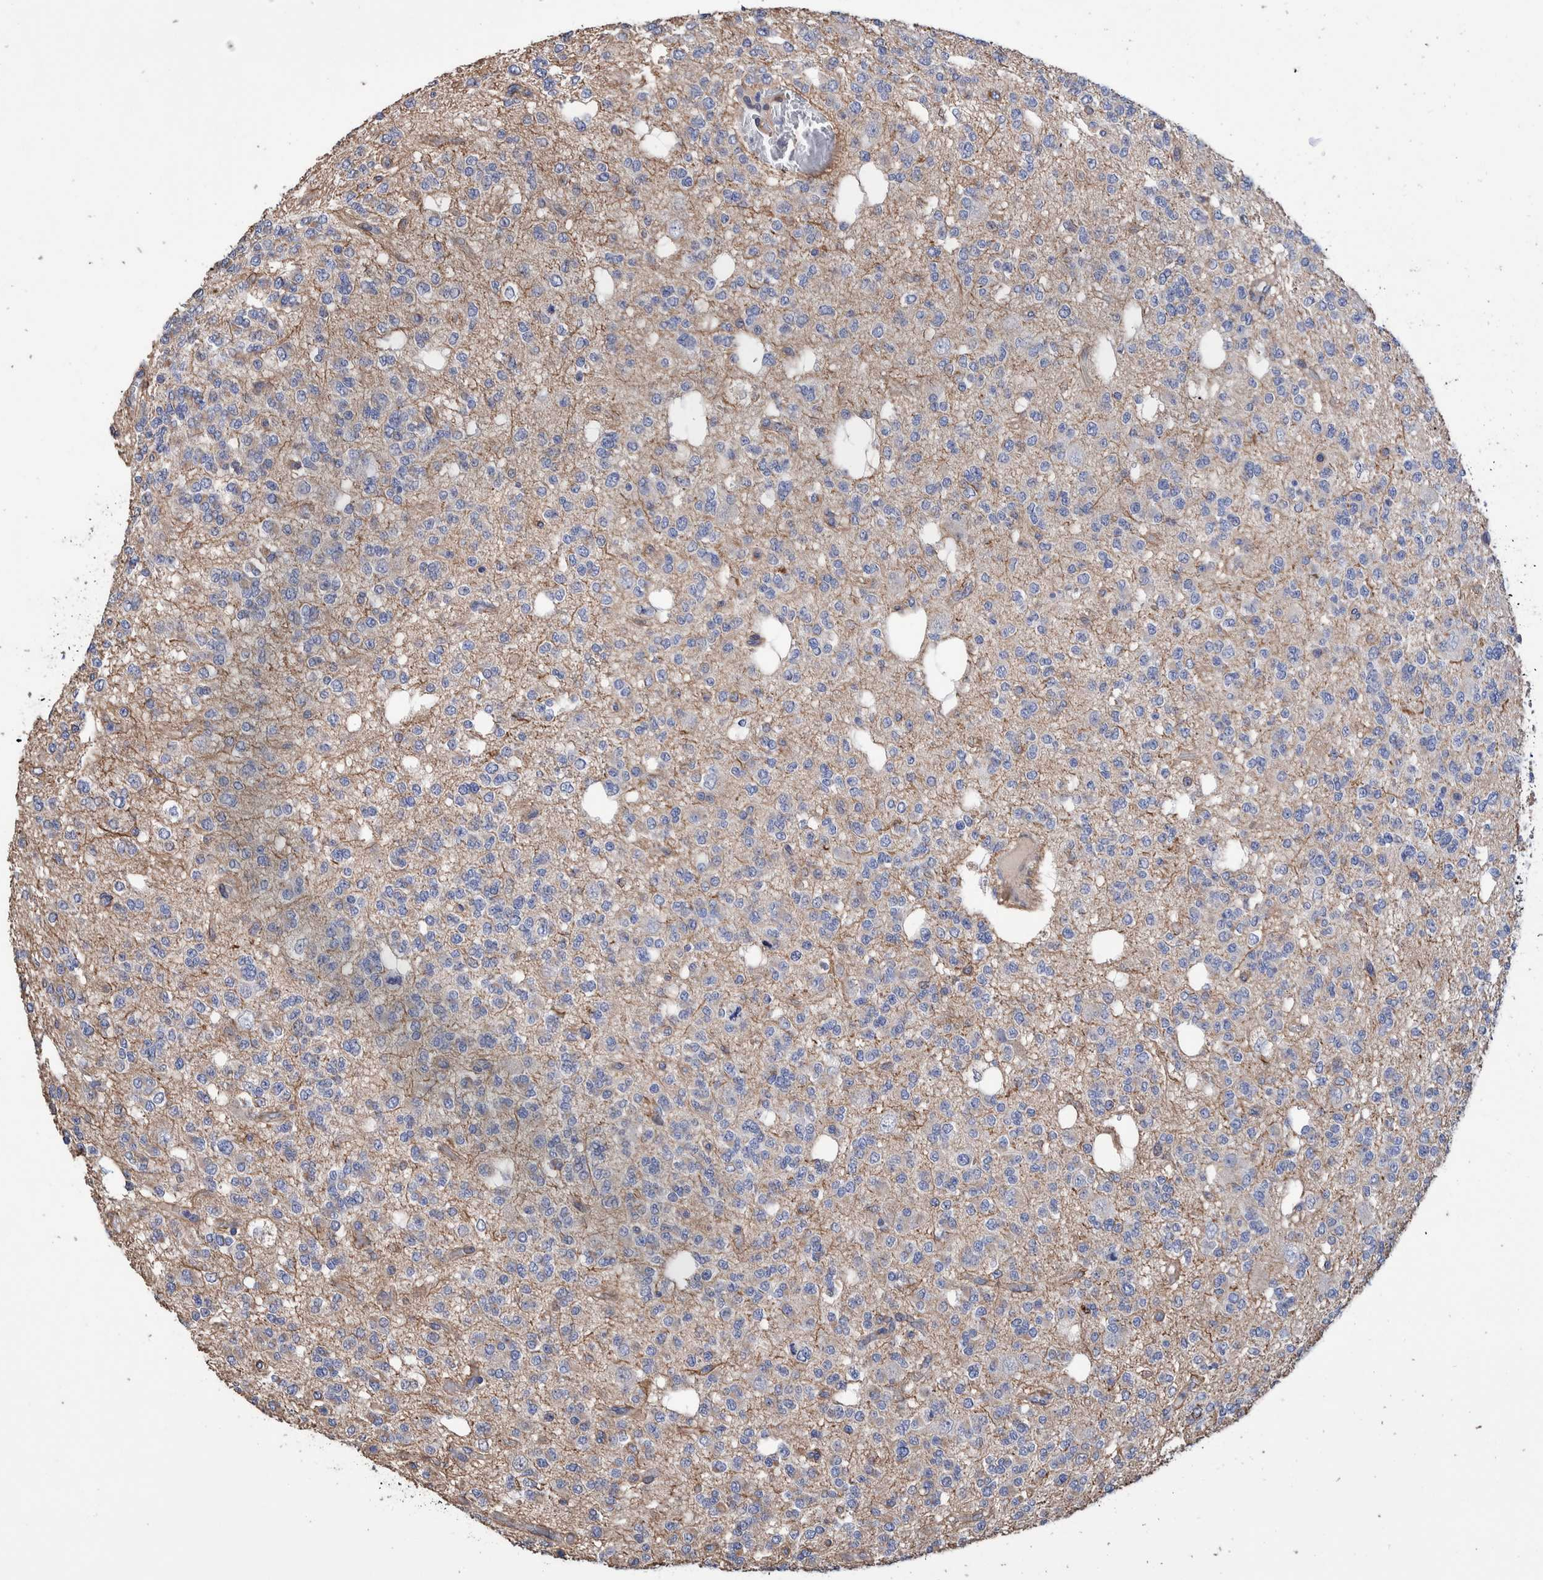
{"staining": {"intensity": "negative", "quantity": "none", "location": "none"}, "tissue": "glioma", "cell_type": "Tumor cells", "image_type": "cancer", "snomed": [{"axis": "morphology", "description": "Glioma, malignant, Low grade"}, {"axis": "topography", "description": "Brain"}], "caption": "This is a photomicrograph of immunohistochemistry staining of malignant glioma (low-grade), which shows no positivity in tumor cells.", "gene": "SLC45A4", "patient": {"sex": "male", "age": 38}}